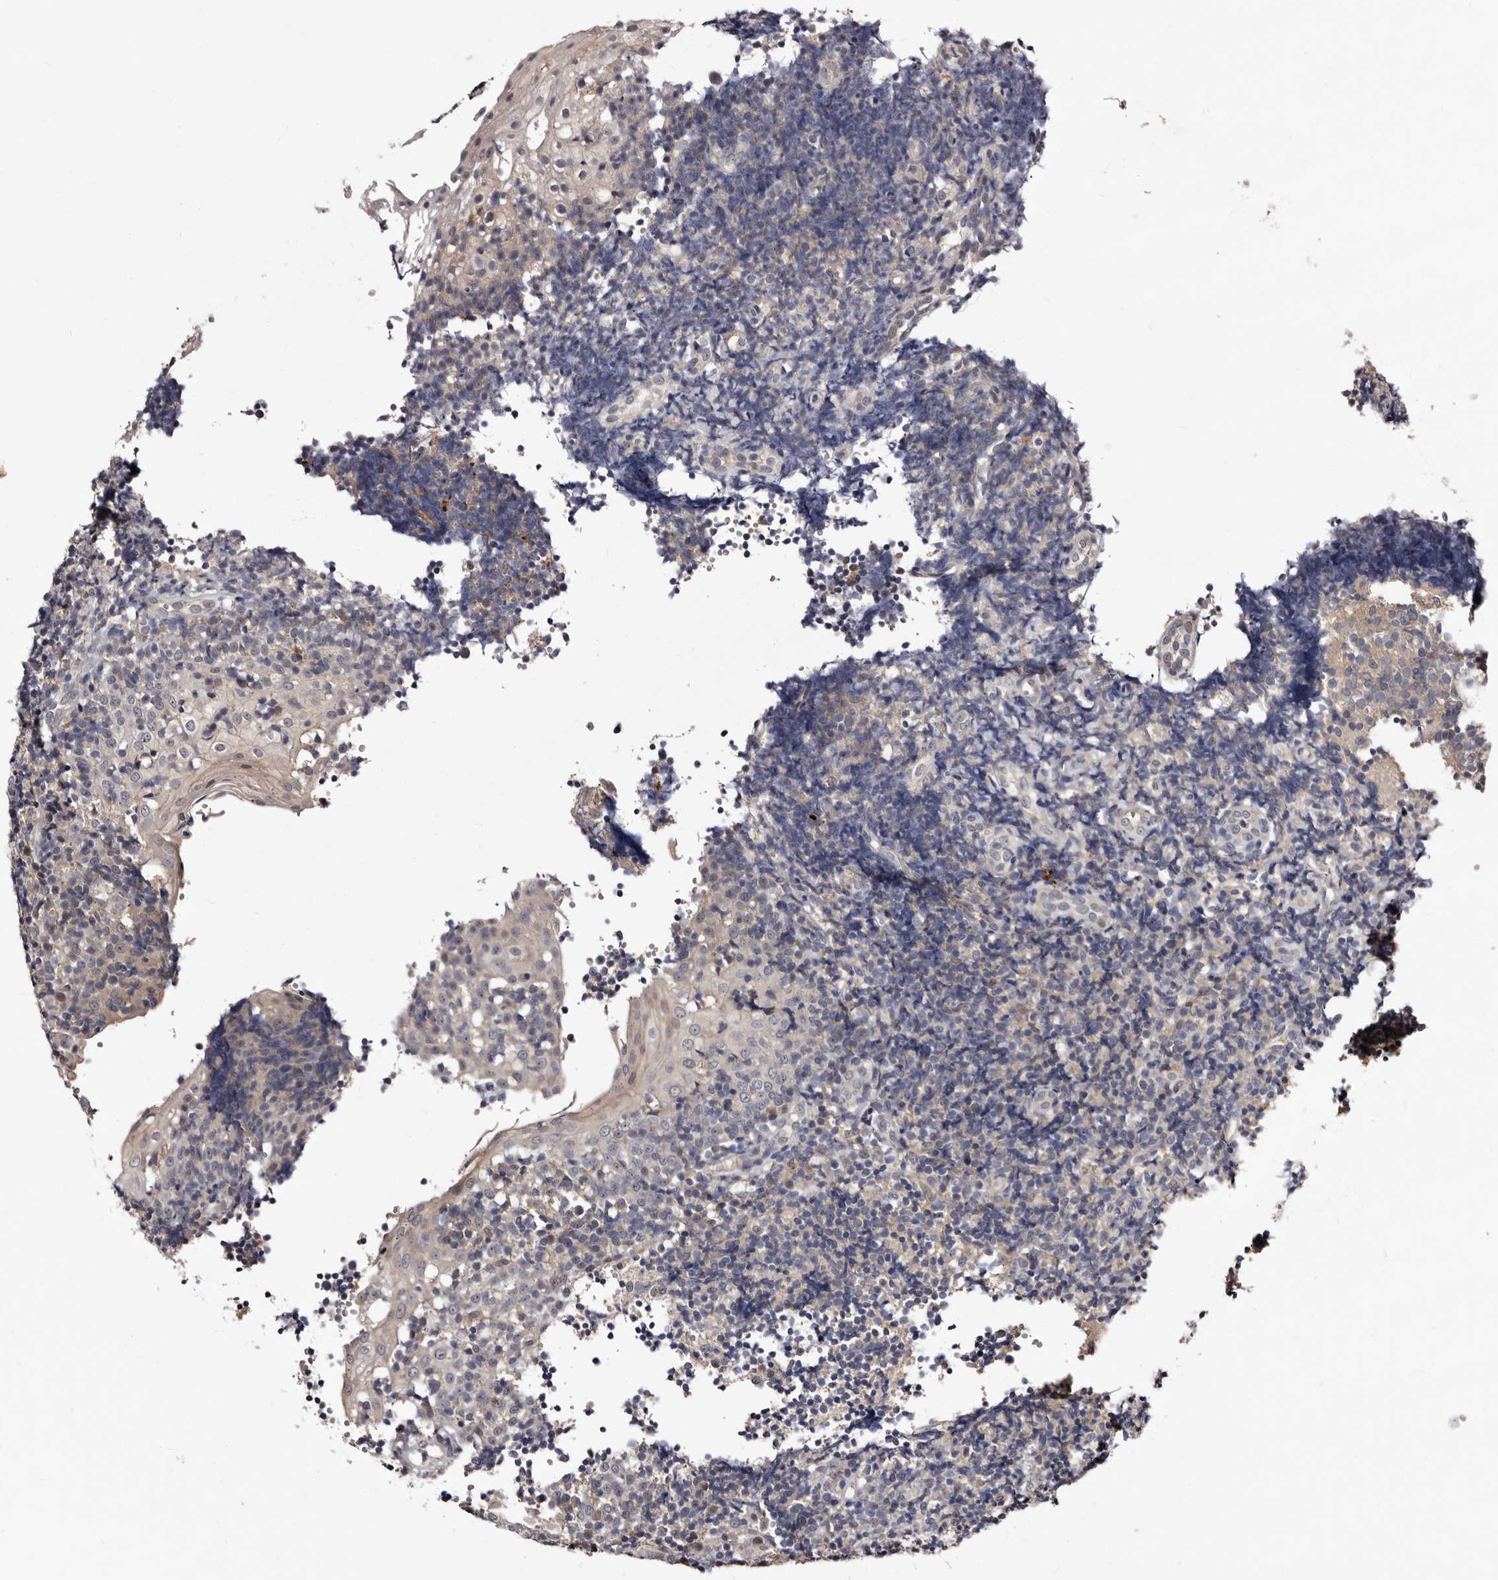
{"staining": {"intensity": "negative", "quantity": "none", "location": "none"}, "tissue": "tonsil", "cell_type": "Germinal center cells", "image_type": "normal", "snomed": [{"axis": "morphology", "description": "Normal tissue, NOS"}, {"axis": "topography", "description": "Tonsil"}], "caption": "A high-resolution micrograph shows immunohistochemistry staining of normal tonsil, which exhibits no significant expression in germinal center cells.", "gene": "LANCL2", "patient": {"sex": "female", "age": 40}}